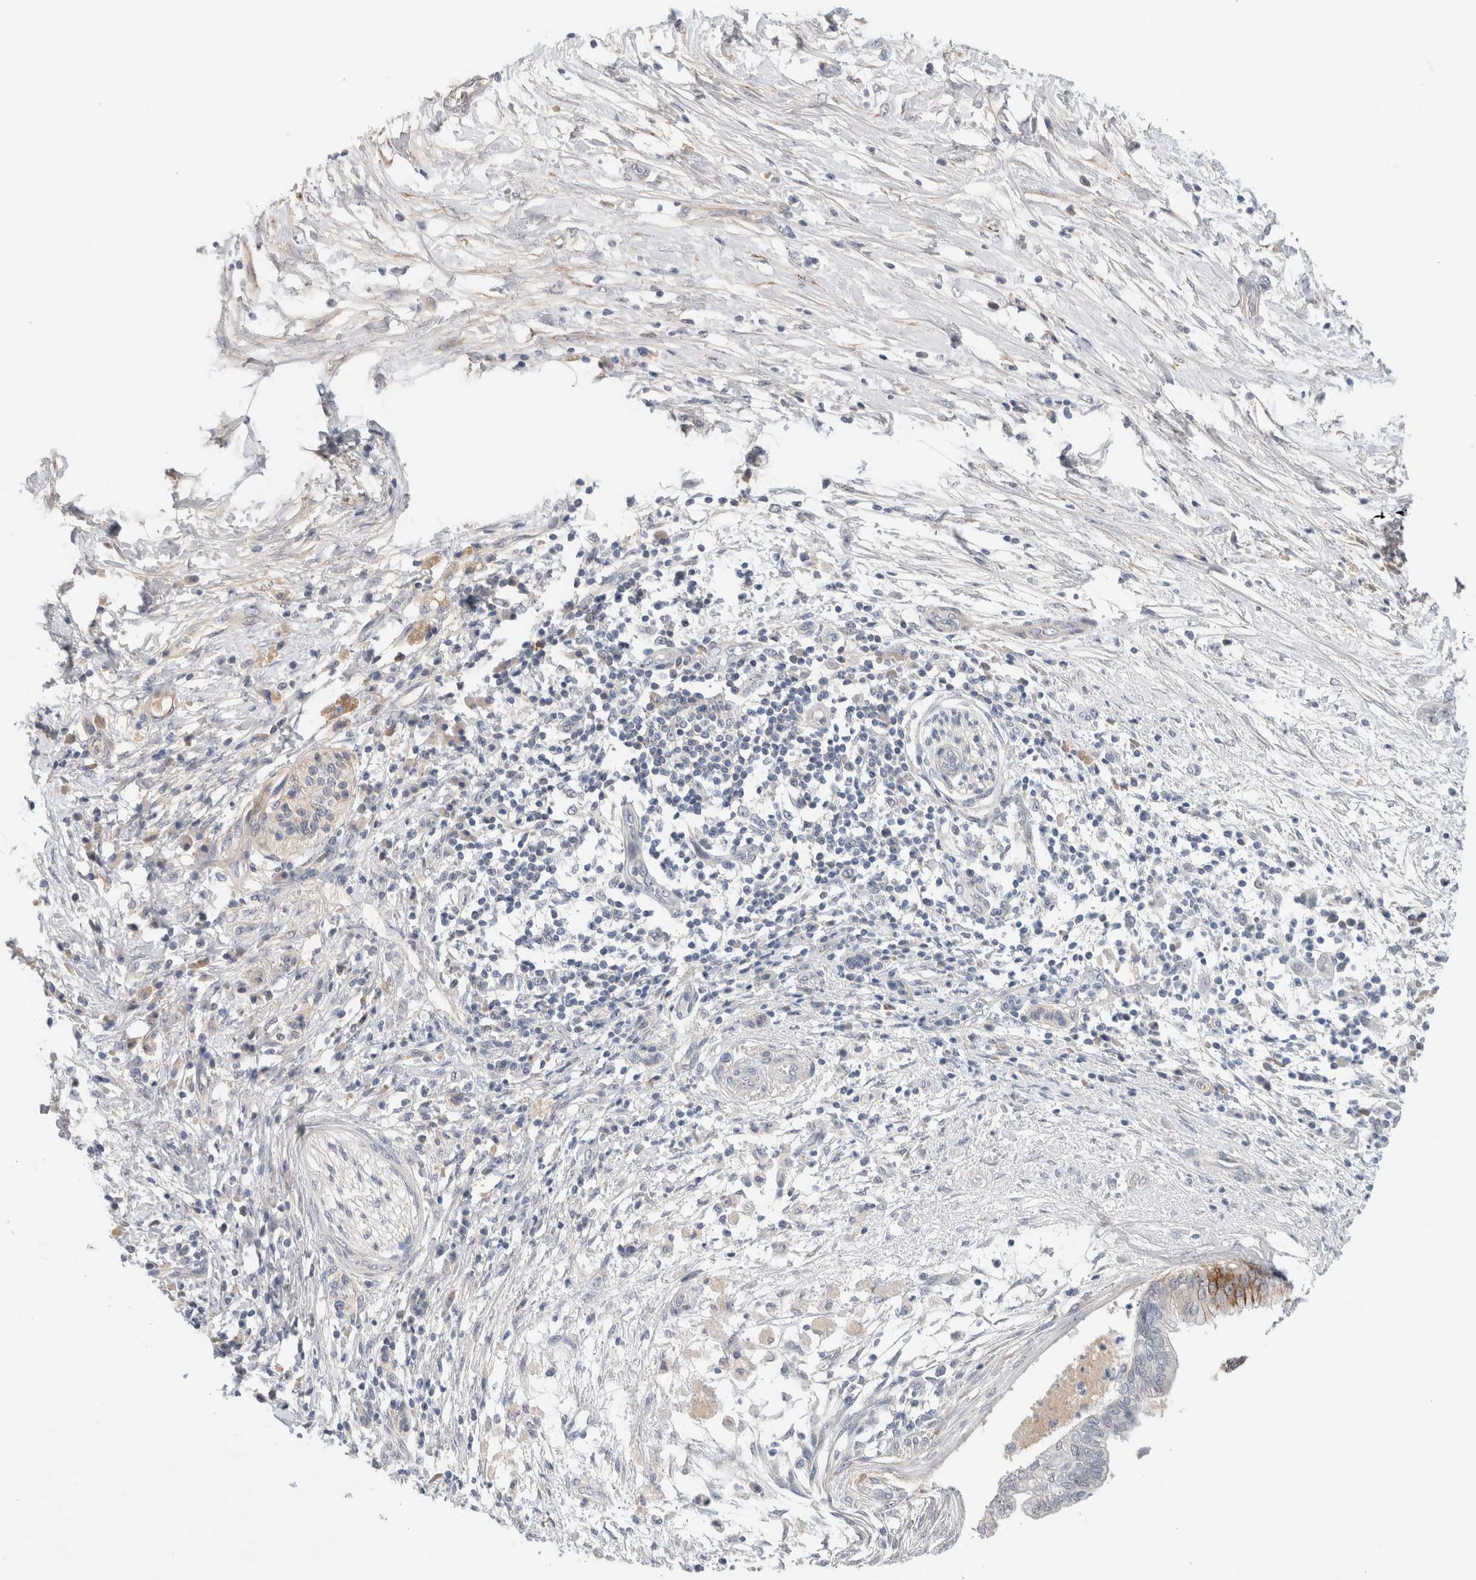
{"staining": {"intensity": "moderate", "quantity": "25%-75%", "location": "cytoplasmic/membranous,nuclear"}, "tissue": "pancreatic cancer", "cell_type": "Tumor cells", "image_type": "cancer", "snomed": [{"axis": "morphology", "description": "Adenocarcinoma, NOS"}, {"axis": "topography", "description": "Pancreas"}], "caption": "Immunohistochemical staining of human pancreatic cancer (adenocarcinoma) shows medium levels of moderate cytoplasmic/membranous and nuclear protein staining in about 25%-75% of tumor cells. (DAB IHC with brightfield microscopy, high magnification).", "gene": "HCN3", "patient": {"sex": "female", "age": 78}}